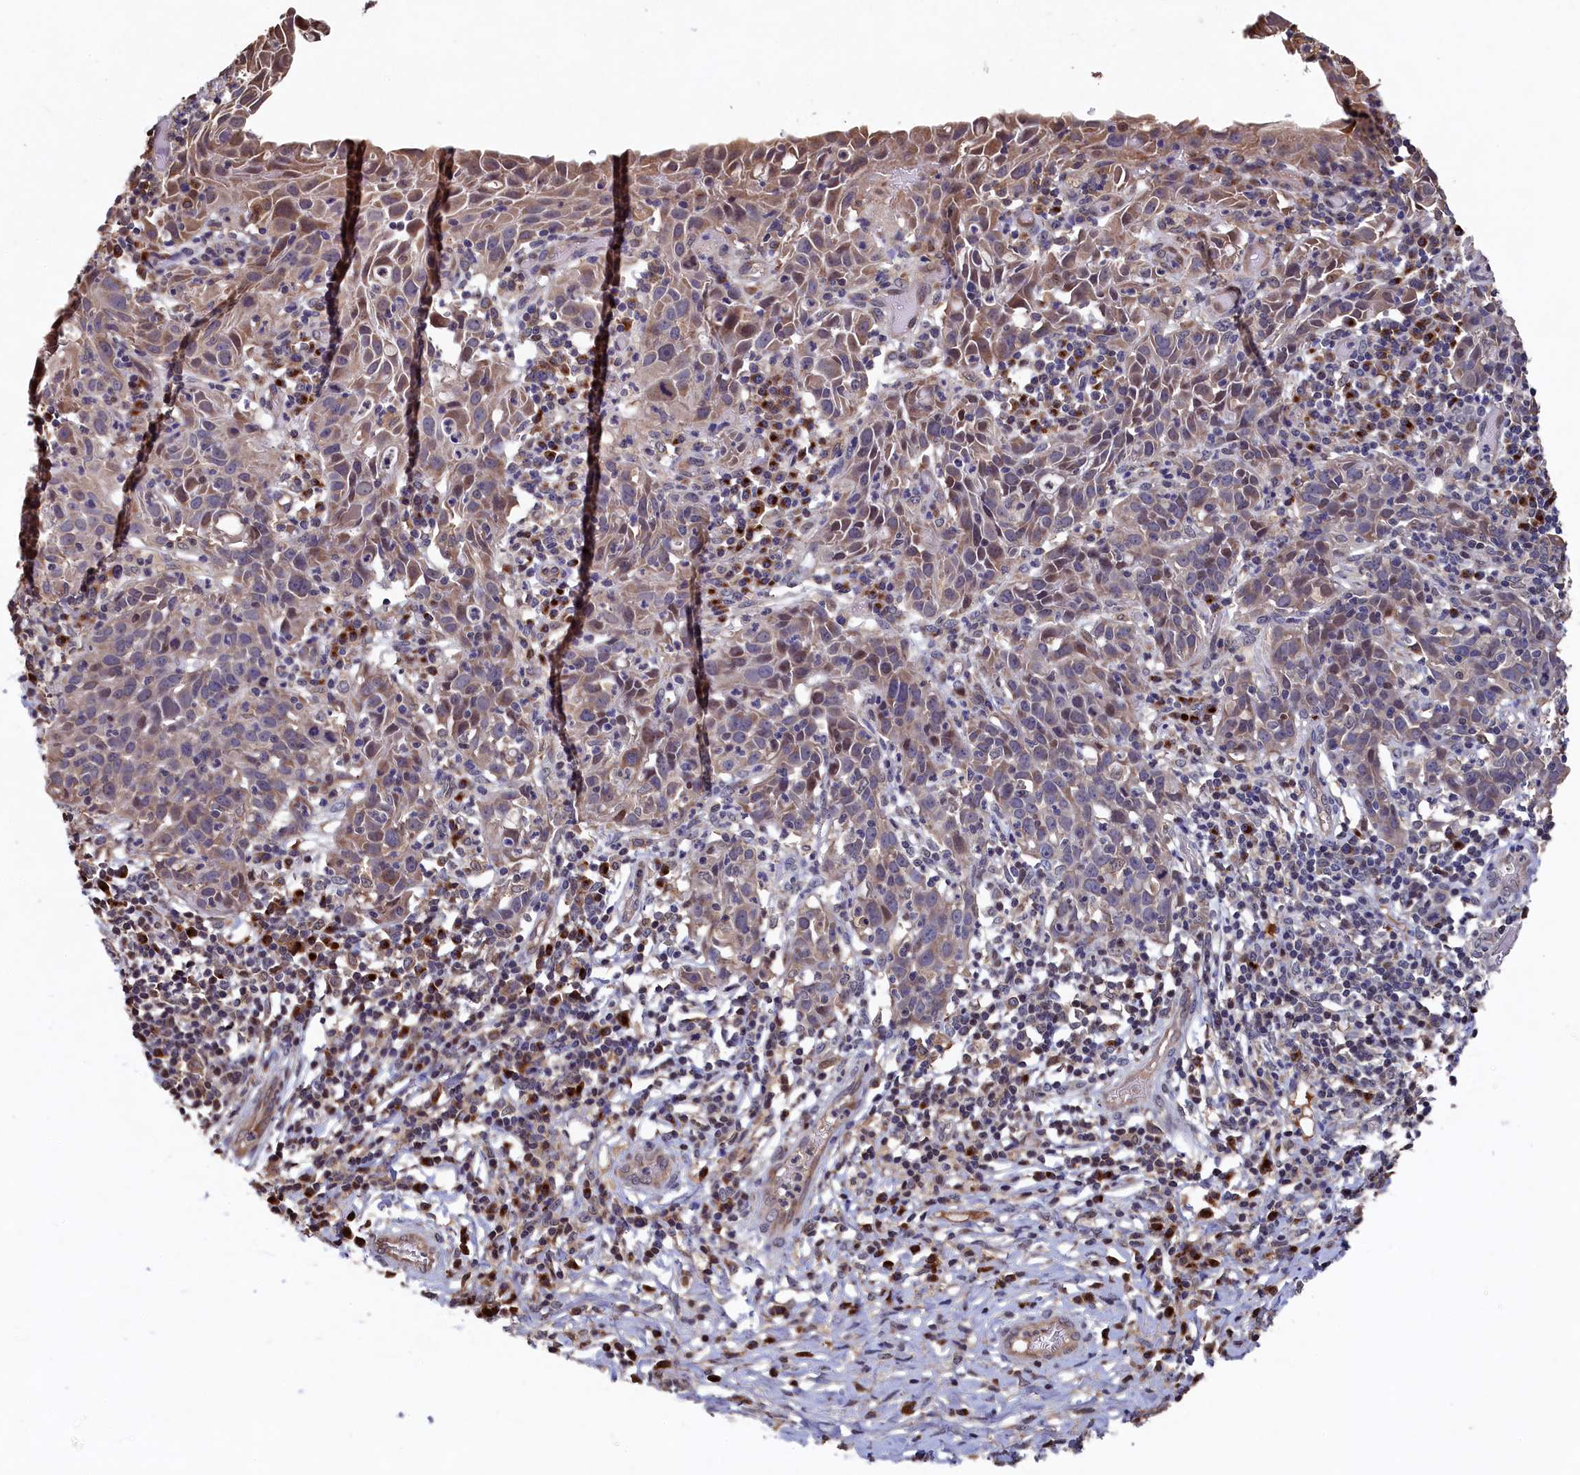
{"staining": {"intensity": "weak", "quantity": "<25%", "location": "cytoplasmic/membranous"}, "tissue": "cervical cancer", "cell_type": "Tumor cells", "image_type": "cancer", "snomed": [{"axis": "morphology", "description": "Squamous cell carcinoma, NOS"}, {"axis": "topography", "description": "Cervix"}], "caption": "Cervical squamous cell carcinoma was stained to show a protein in brown. There is no significant positivity in tumor cells. Nuclei are stained in blue.", "gene": "NAA60", "patient": {"sex": "female", "age": 50}}